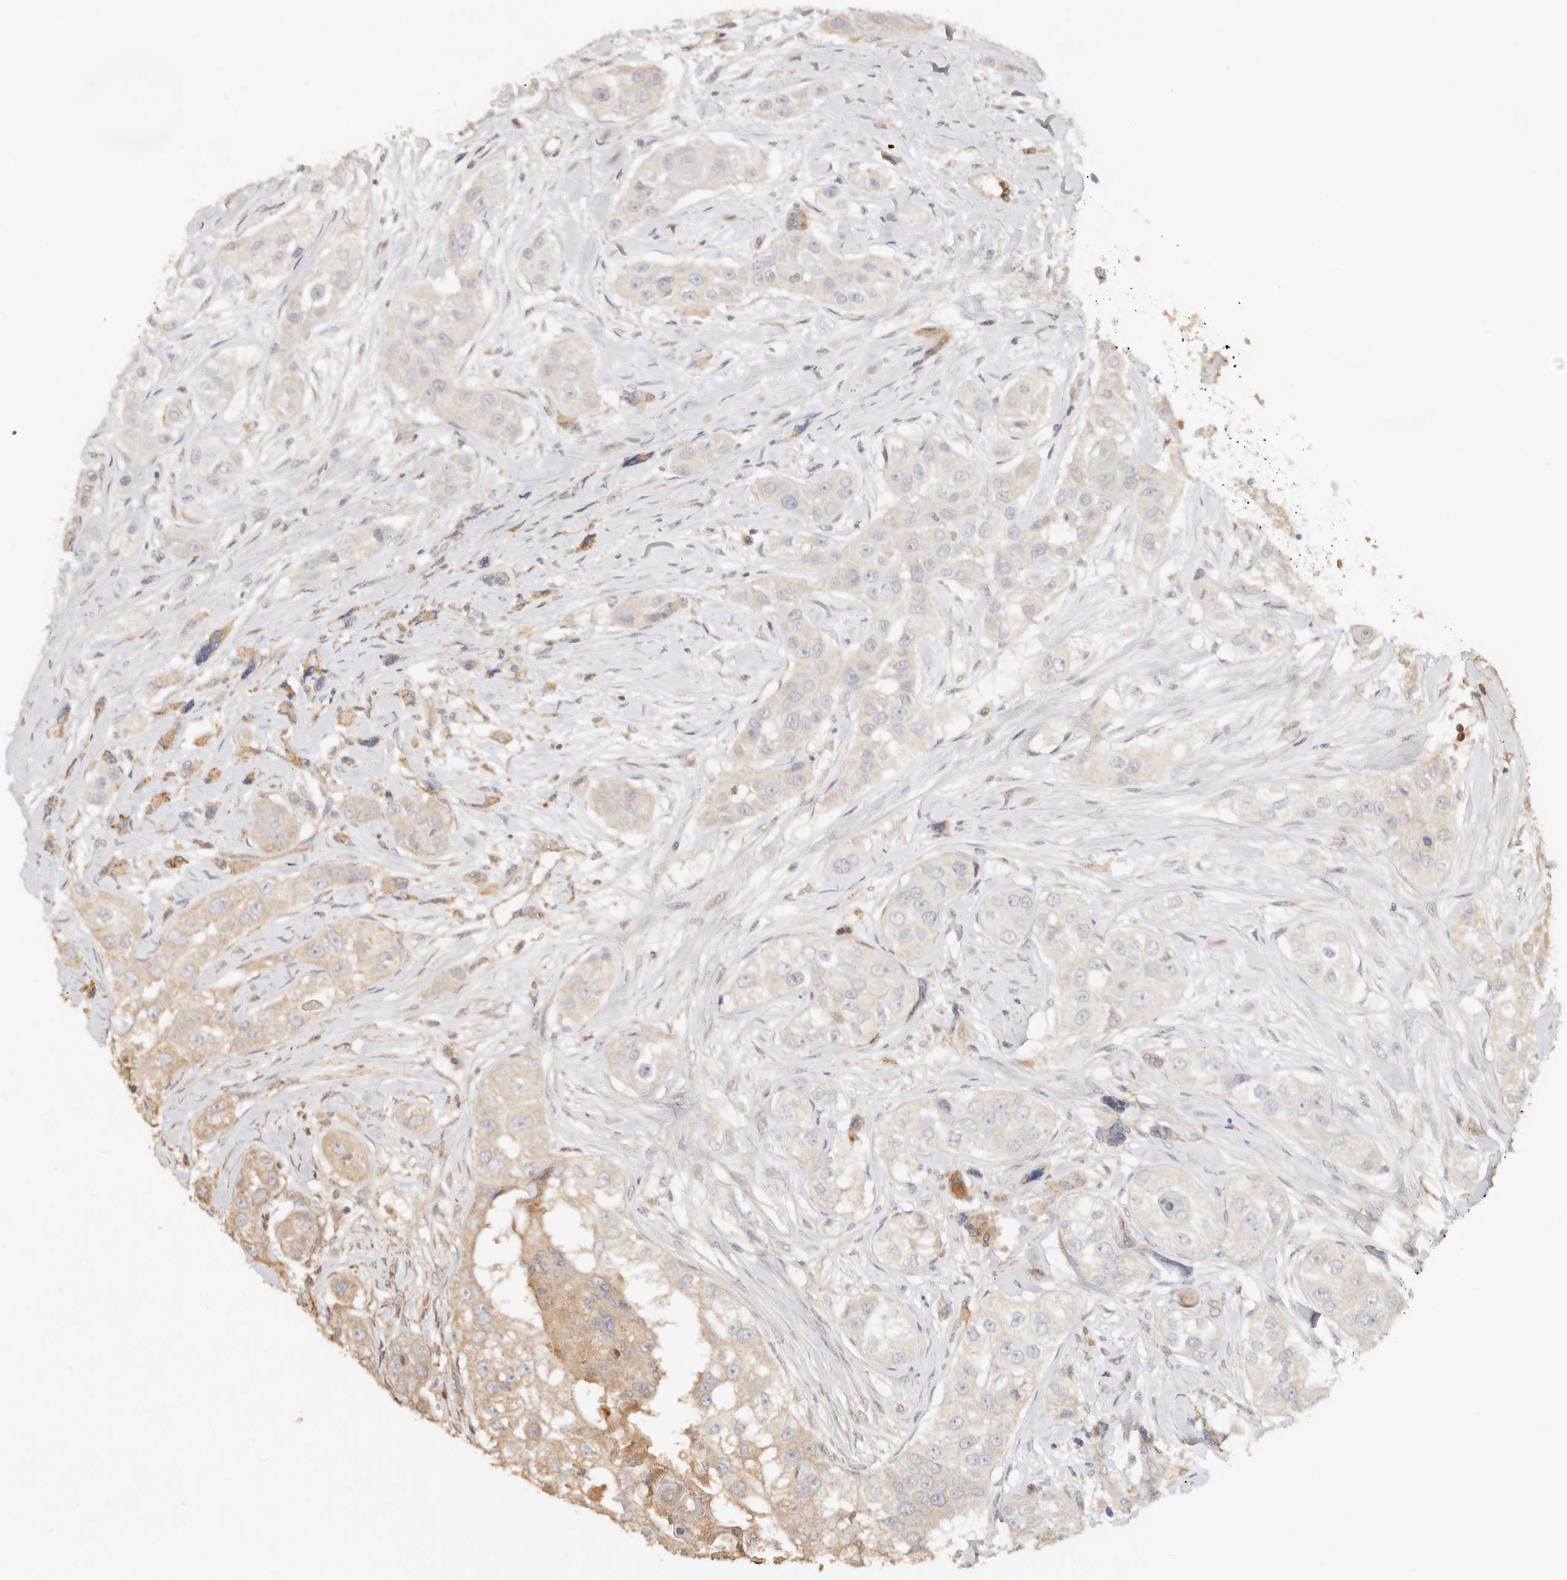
{"staining": {"intensity": "moderate", "quantity": "25%-75%", "location": "cytoplasmic/membranous"}, "tissue": "head and neck cancer", "cell_type": "Tumor cells", "image_type": "cancer", "snomed": [{"axis": "morphology", "description": "Normal tissue, NOS"}, {"axis": "morphology", "description": "Squamous cell carcinoma, NOS"}, {"axis": "topography", "description": "Skeletal muscle"}, {"axis": "topography", "description": "Head-Neck"}], "caption": "IHC image of squamous cell carcinoma (head and neck) stained for a protein (brown), which reveals medium levels of moderate cytoplasmic/membranous expression in about 25%-75% of tumor cells.", "gene": "FAM180B", "patient": {"sex": "male", "age": 51}}